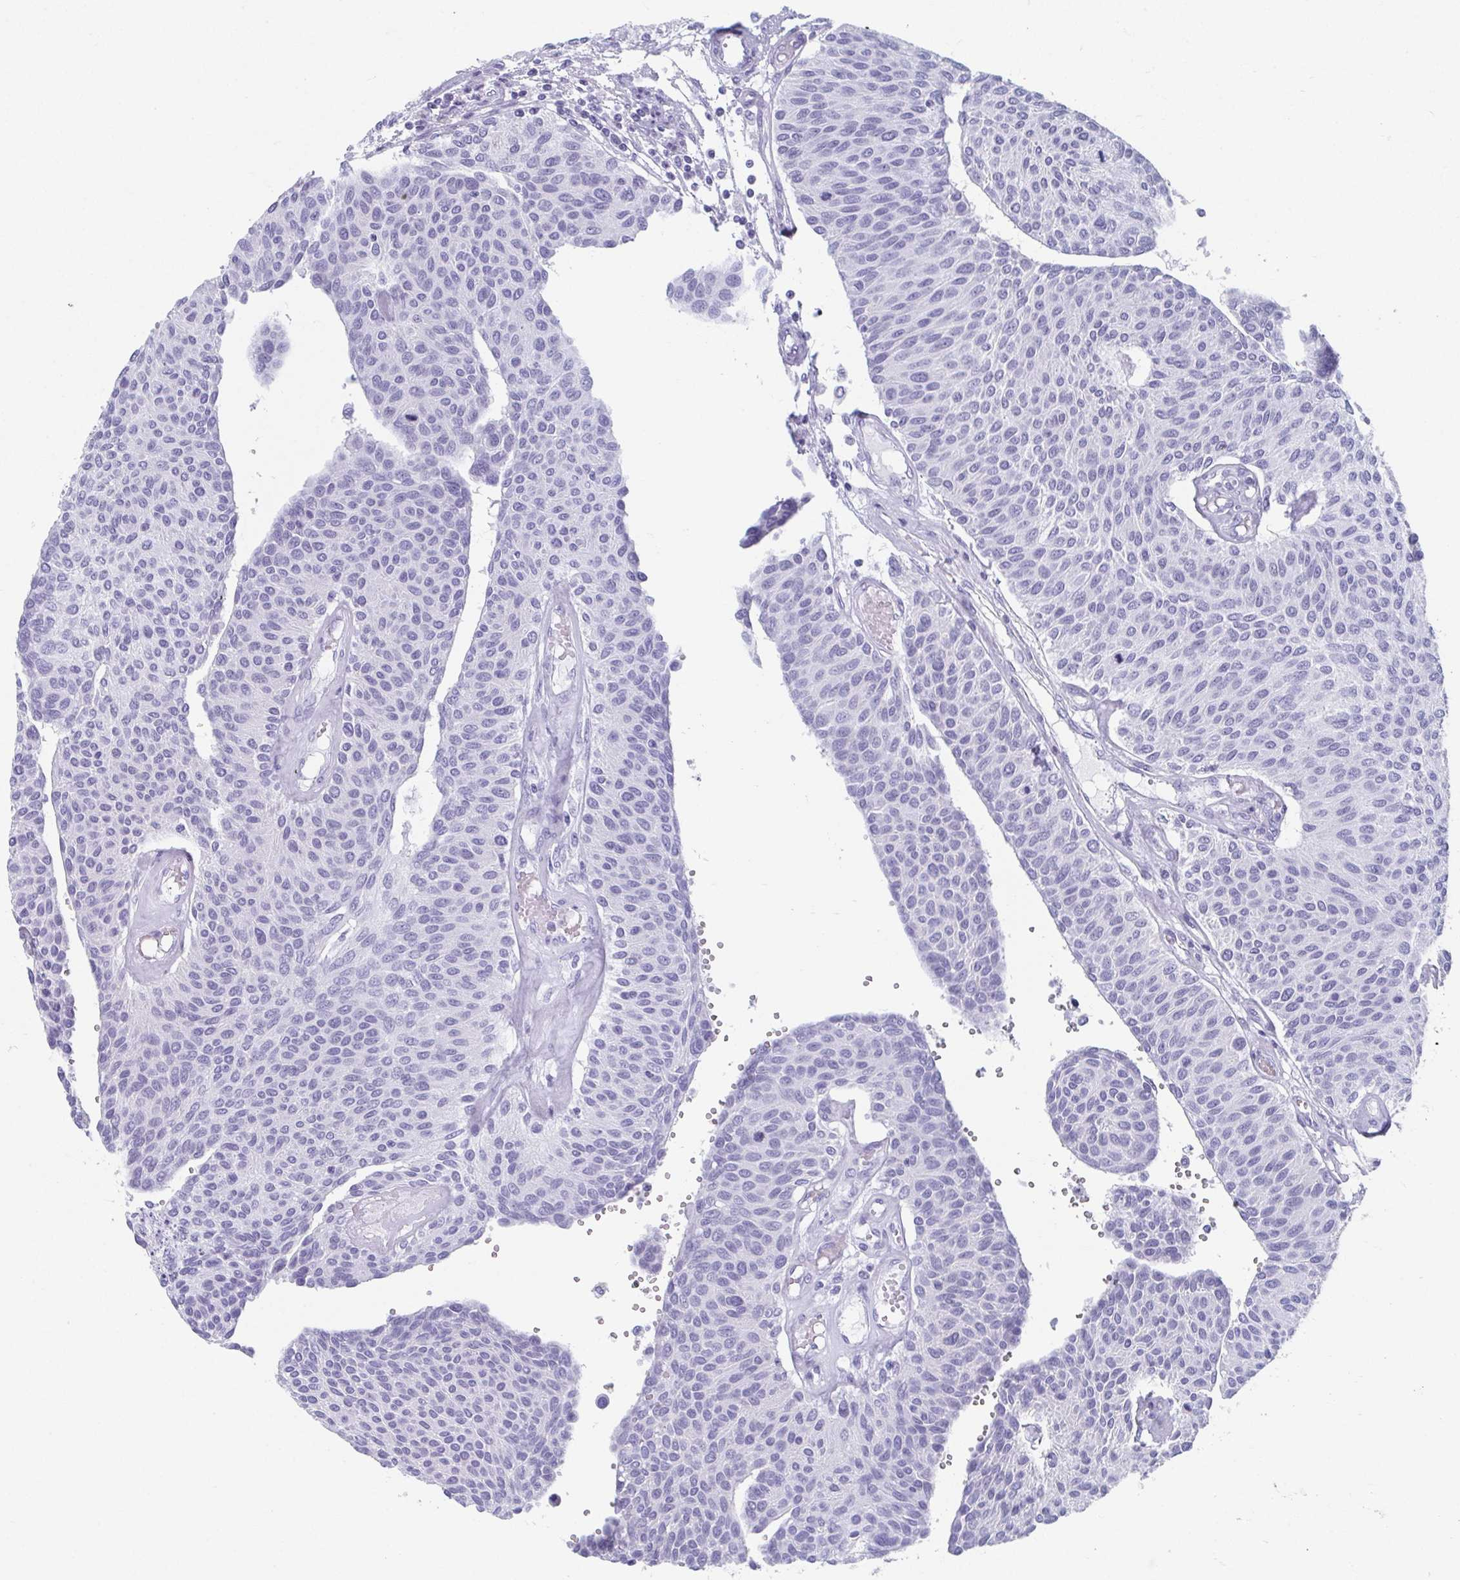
{"staining": {"intensity": "negative", "quantity": "none", "location": "none"}, "tissue": "urothelial cancer", "cell_type": "Tumor cells", "image_type": "cancer", "snomed": [{"axis": "morphology", "description": "Urothelial carcinoma, NOS"}, {"axis": "topography", "description": "Urinary bladder"}], "caption": "Tumor cells are negative for brown protein staining in transitional cell carcinoma.", "gene": "GHRL", "patient": {"sex": "male", "age": 55}}